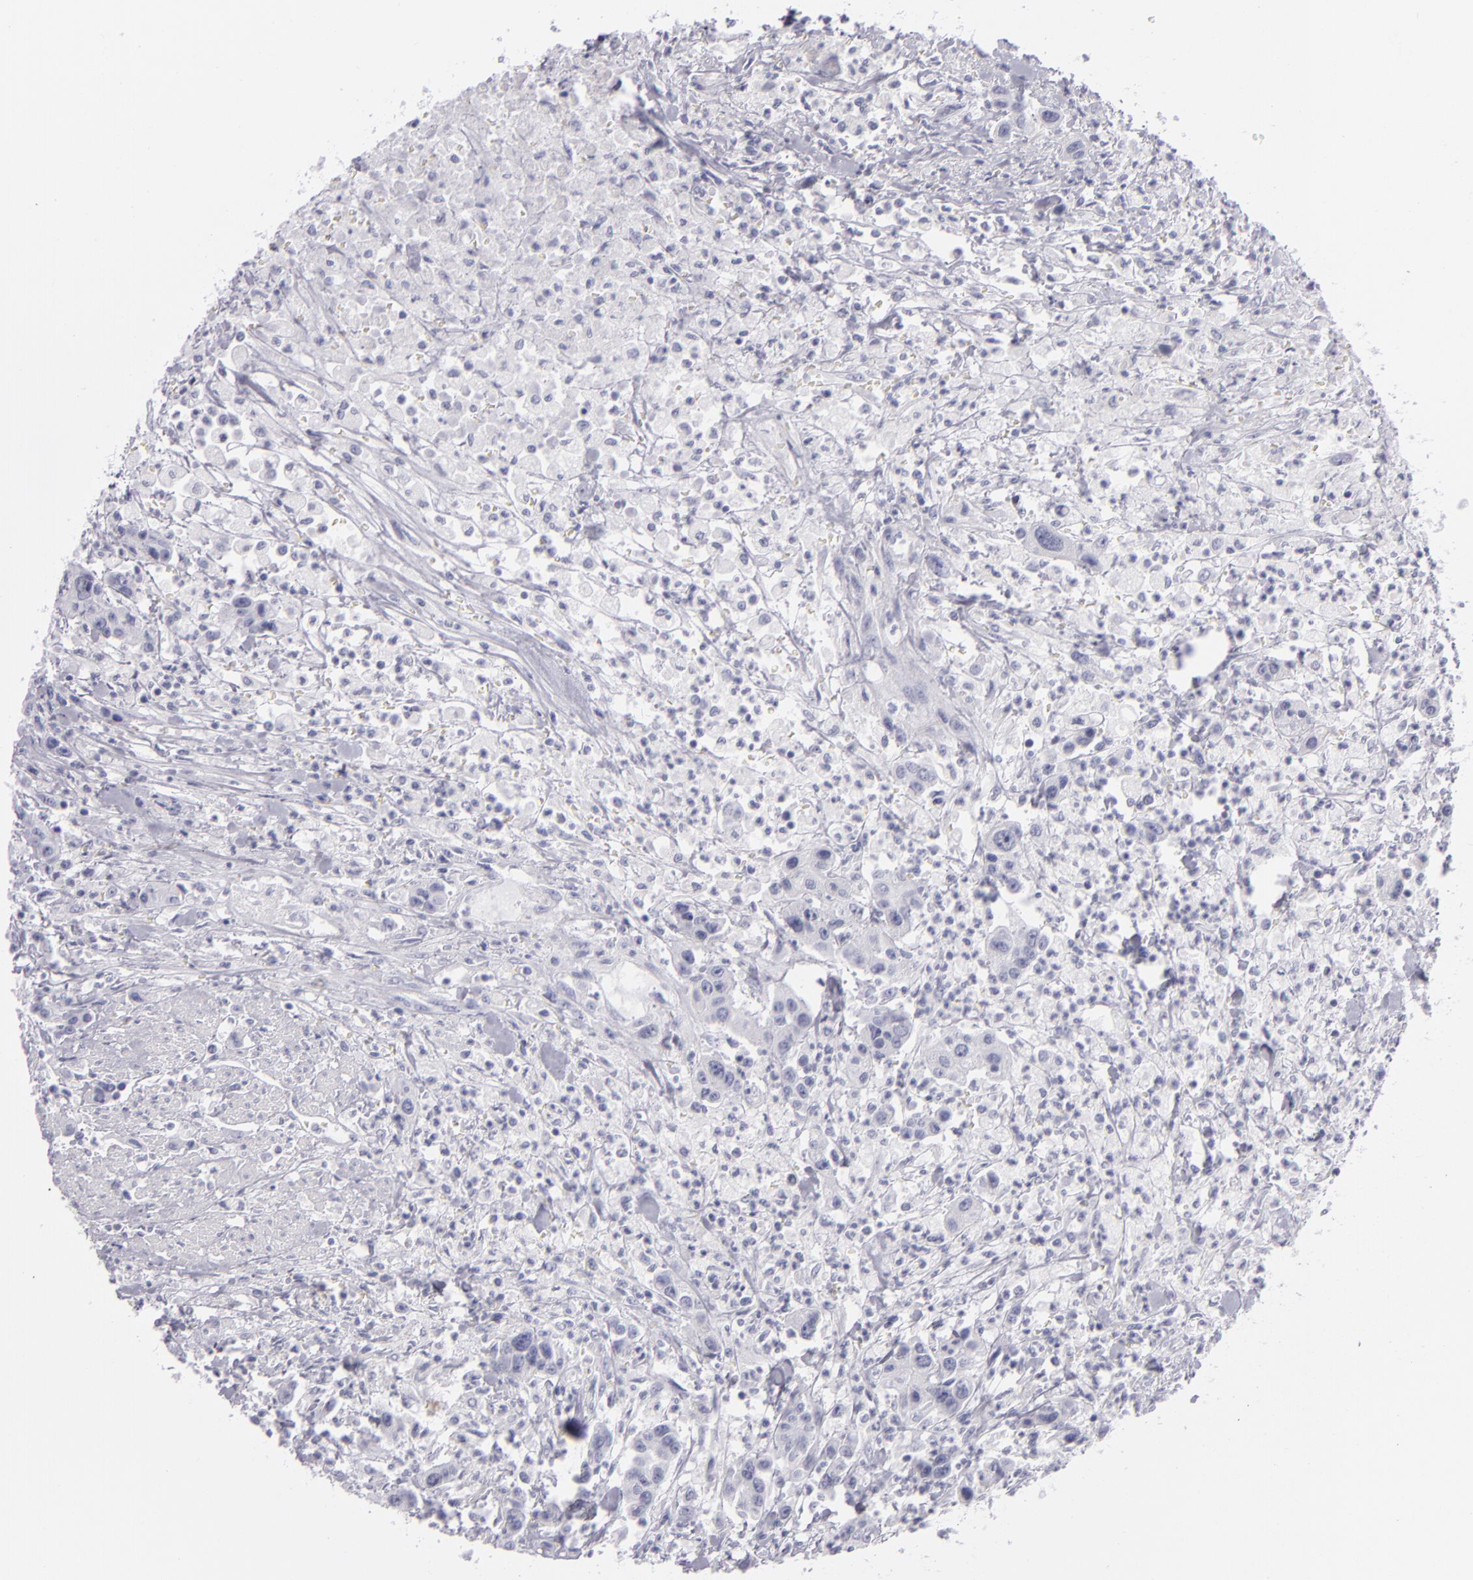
{"staining": {"intensity": "negative", "quantity": "none", "location": "none"}, "tissue": "urothelial cancer", "cell_type": "Tumor cells", "image_type": "cancer", "snomed": [{"axis": "morphology", "description": "Urothelial carcinoma, High grade"}, {"axis": "topography", "description": "Urinary bladder"}], "caption": "Tumor cells are negative for protein expression in human high-grade urothelial carcinoma.", "gene": "VIL1", "patient": {"sex": "male", "age": 86}}